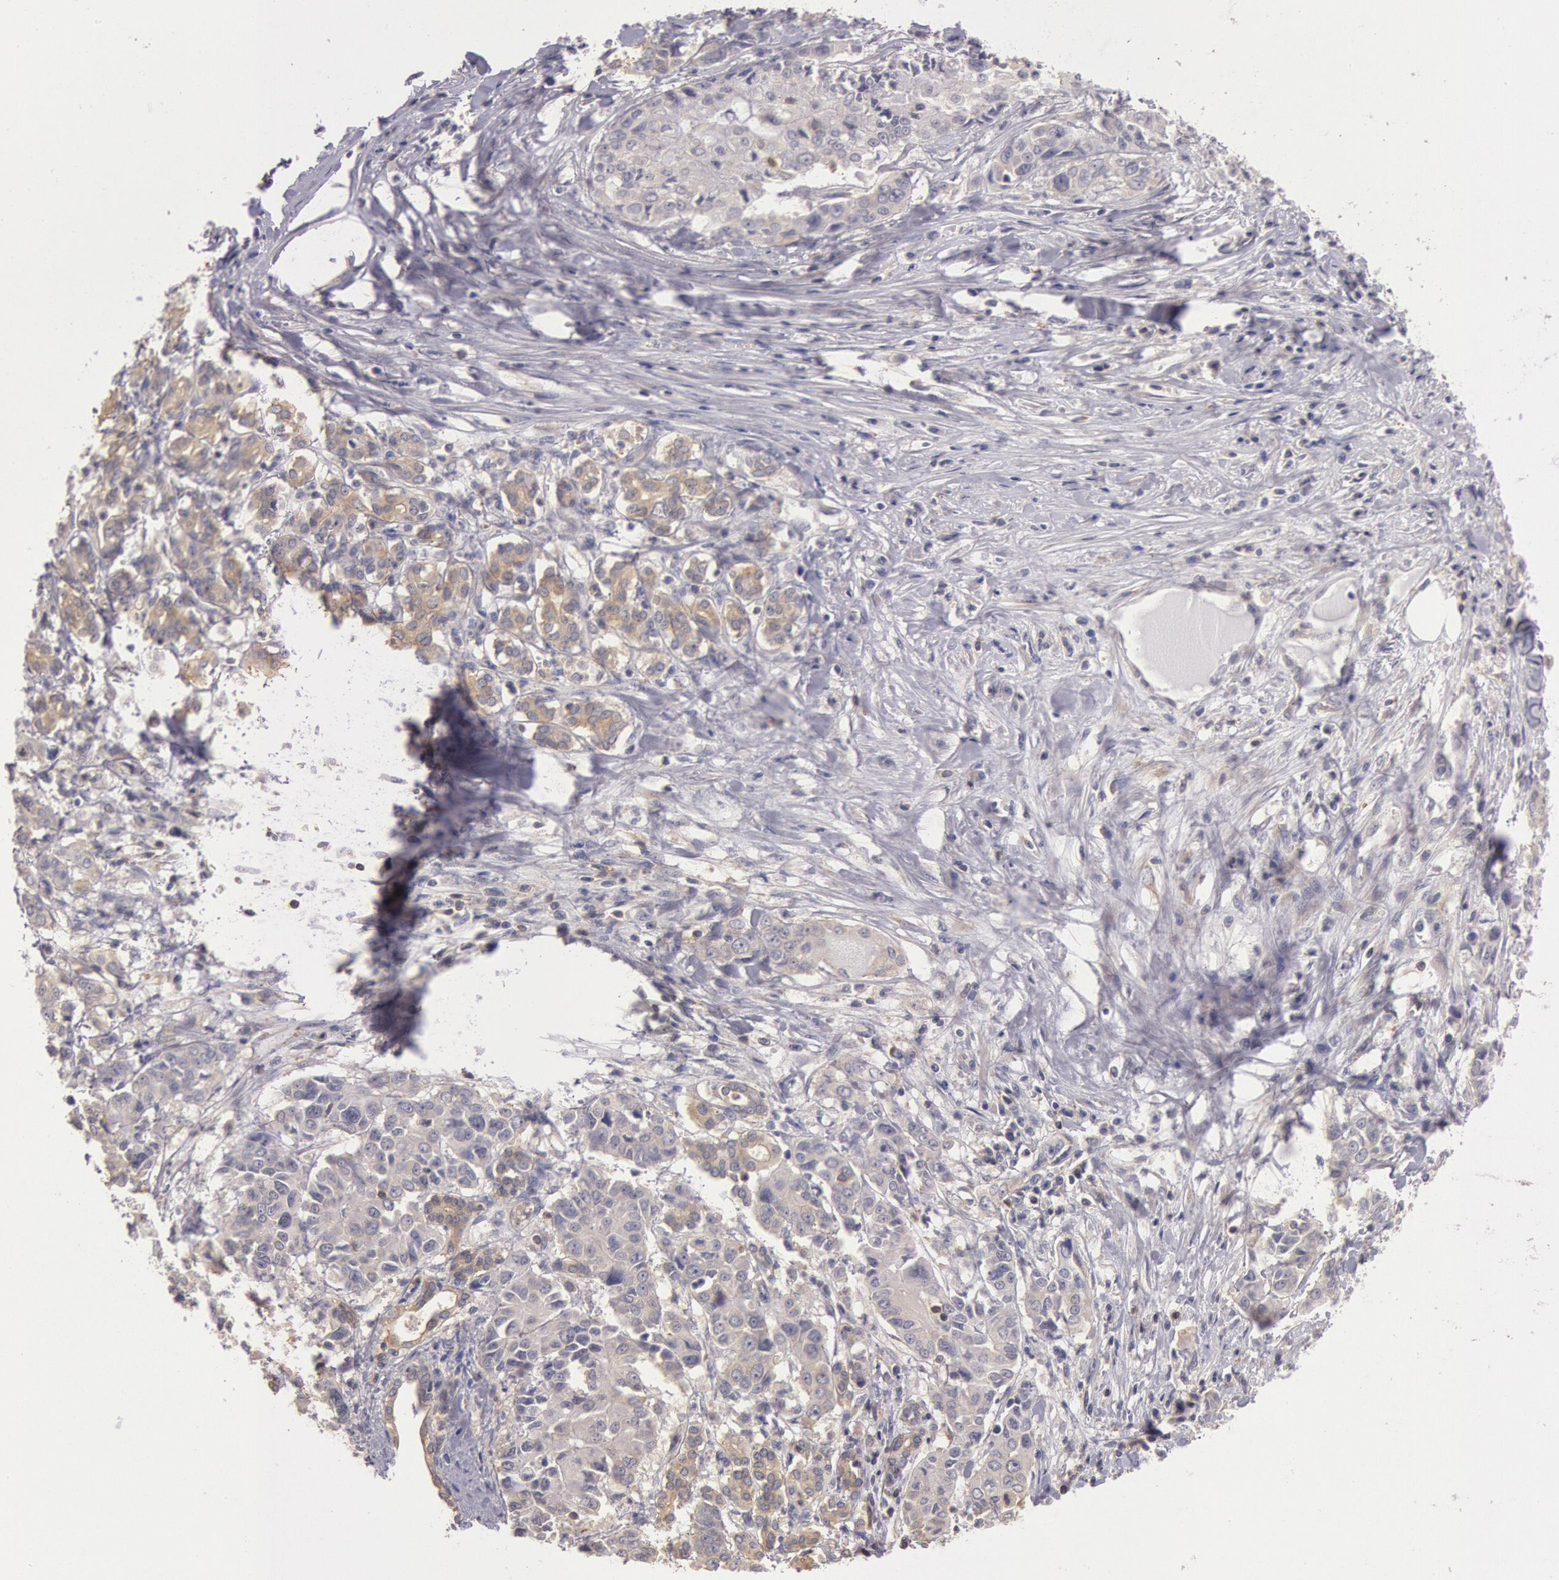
{"staining": {"intensity": "weak", "quantity": "25%-75%", "location": "cytoplasmic/membranous"}, "tissue": "pancreatic cancer", "cell_type": "Tumor cells", "image_type": "cancer", "snomed": [{"axis": "morphology", "description": "Adenocarcinoma, NOS"}, {"axis": "topography", "description": "Pancreas"}], "caption": "Weak cytoplasmic/membranous expression for a protein is identified in approximately 25%-75% of tumor cells of pancreatic cancer using immunohistochemistry.", "gene": "NMT2", "patient": {"sex": "female", "age": 52}}